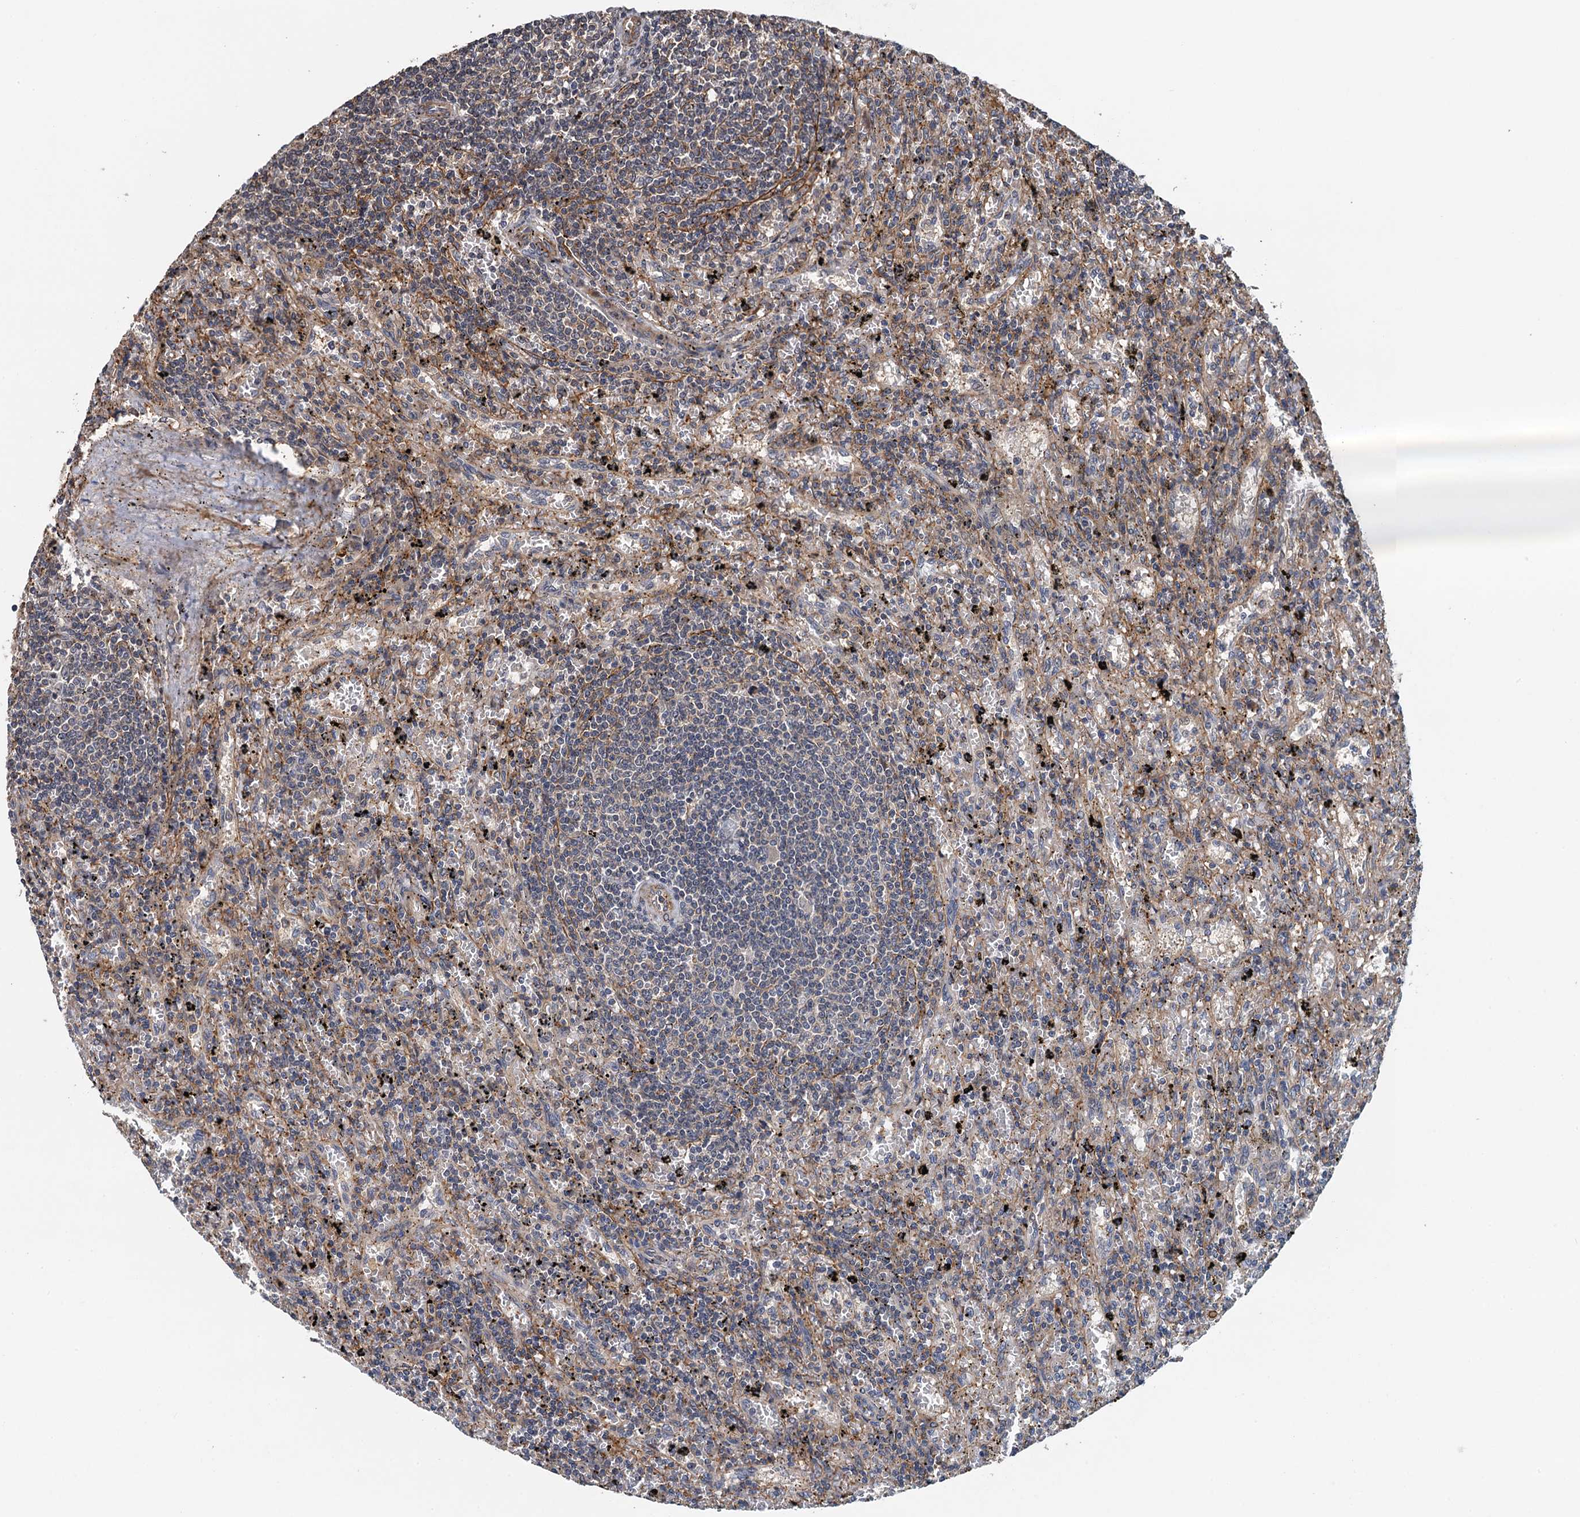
{"staining": {"intensity": "negative", "quantity": "none", "location": "none"}, "tissue": "lymphoma", "cell_type": "Tumor cells", "image_type": "cancer", "snomed": [{"axis": "morphology", "description": "Malignant lymphoma, non-Hodgkin's type, Low grade"}, {"axis": "topography", "description": "Spleen"}], "caption": "The photomicrograph exhibits no significant positivity in tumor cells of lymphoma.", "gene": "MEAK7", "patient": {"sex": "male", "age": 76}}